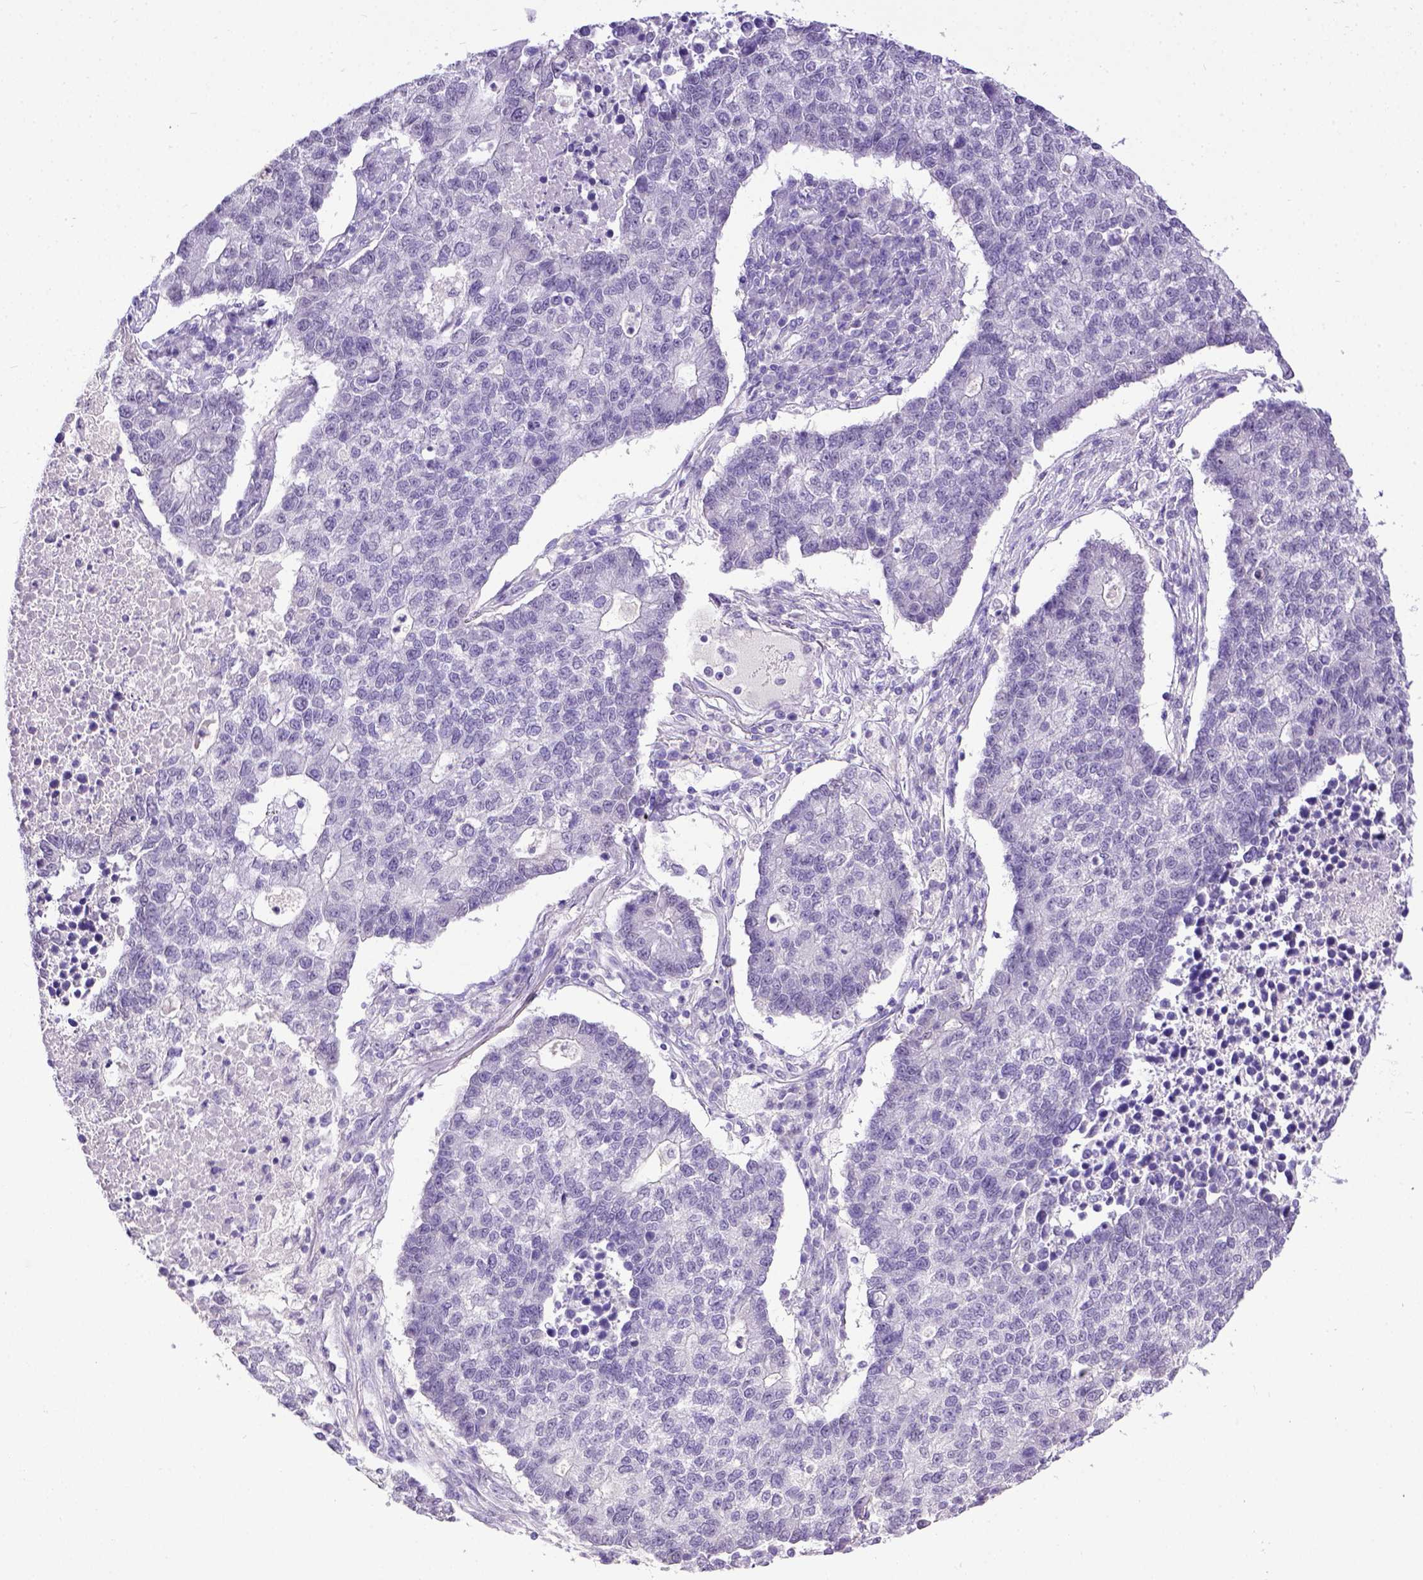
{"staining": {"intensity": "negative", "quantity": "none", "location": "none"}, "tissue": "lung cancer", "cell_type": "Tumor cells", "image_type": "cancer", "snomed": [{"axis": "morphology", "description": "Adenocarcinoma, NOS"}, {"axis": "topography", "description": "Lung"}], "caption": "The histopathology image exhibits no significant staining in tumor cells of lung cancer (adenocarcinoma). Brightfield microscopy of immunohistochemistry stained with DAB (brown) and hematoxylin (blue), captured at high magnification.", "gene": "ESR1", "patient": {"sex": "male", "age": 57}}